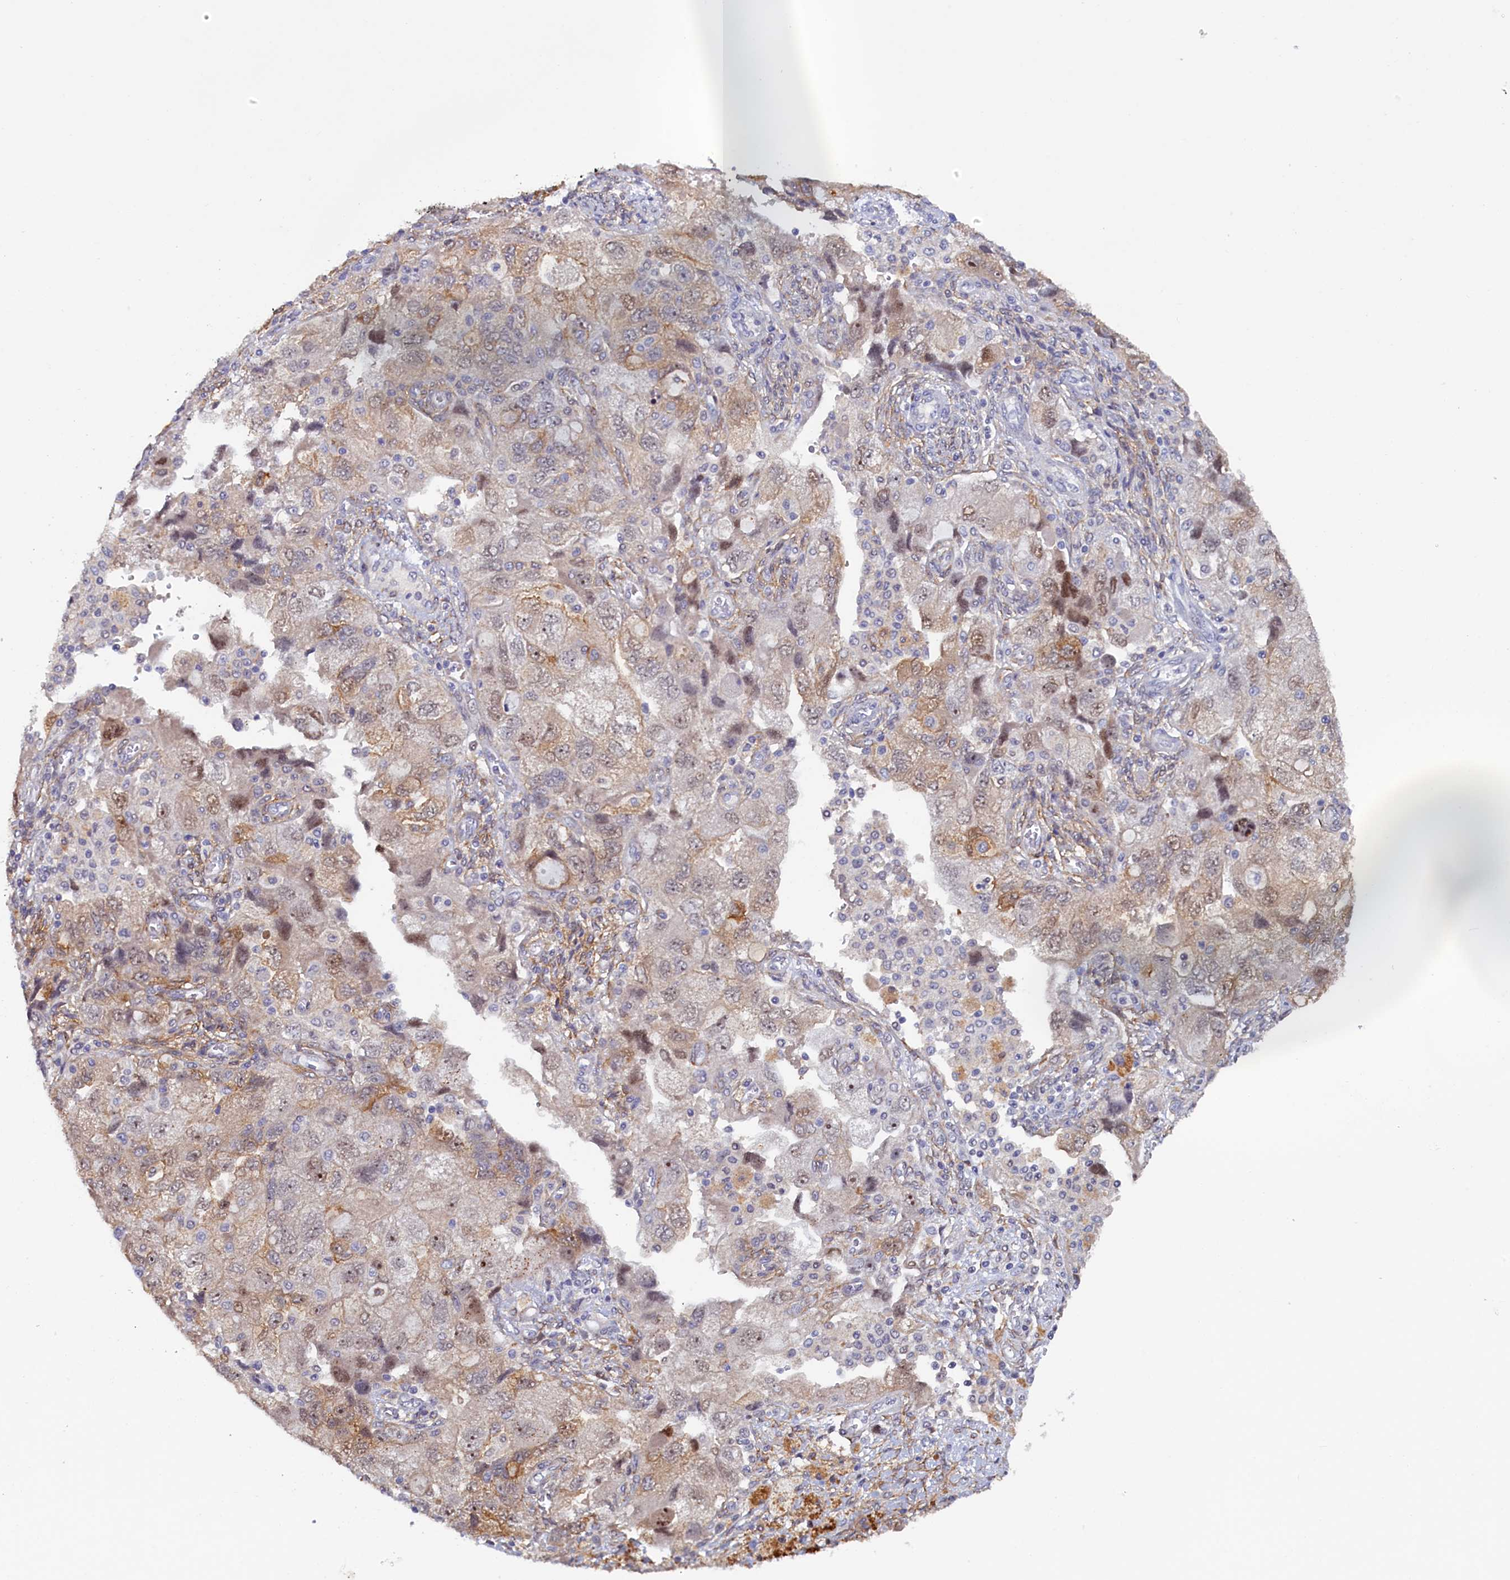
{"staining": {"intensity": "moderate", "quantity": "<25%", "location": "cytoplasmic/membranous,nuclear"}, "tissue": "ovarian cancer", "cell_type": "Tumor cells", "image_type": "cancer", "snomed": [{"axis": "morphology", "description": "Carcinoma, NOS"}, {"axis": "morphology", "description": "Cystadenocarcinoma, serous, NOS"}, {"axis": "topography", "description": "Ovary"}], "caption": "Ovarian cancer tissue reveals moderate cytoplasmic/membranous and nuclear expression in about <25% of tumor cells, visualized by immunohistochemistry.", "gene": "PACSIN3", "patient": {"sex": "female", "age": 69}}